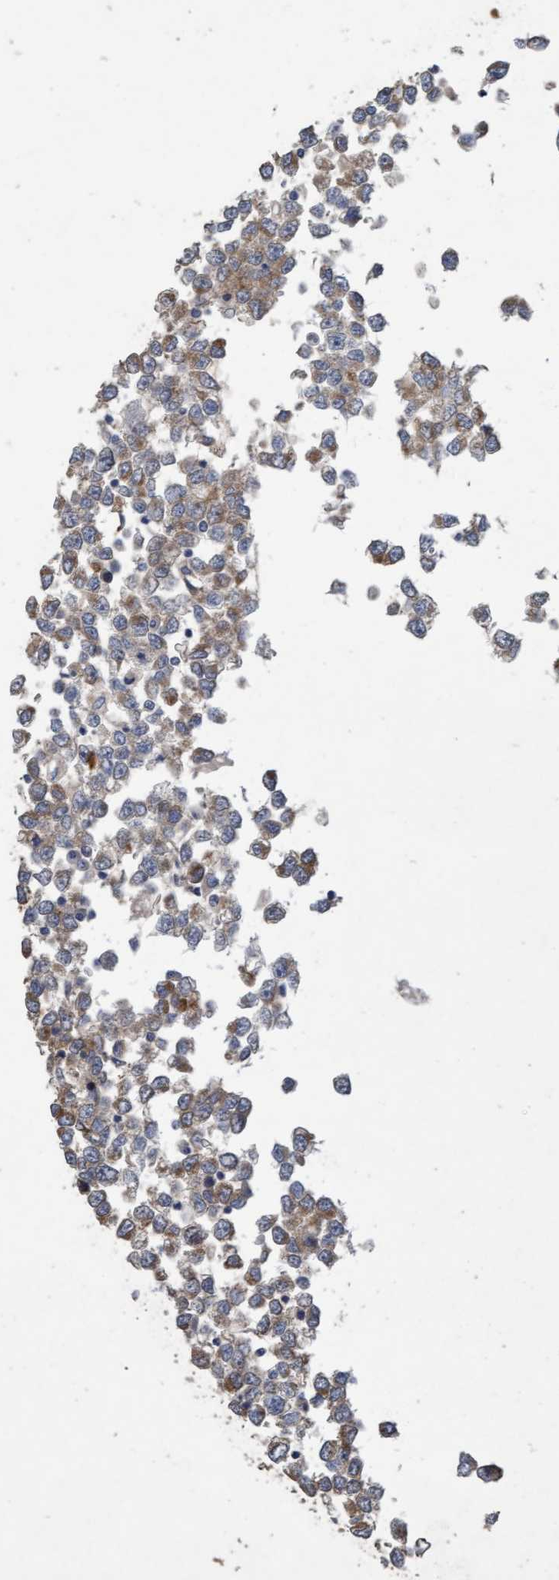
{"staining": {"intensity": "weak", "quantity": "25%-75%", "location": "cytoplasmic/membranous"}, "tissue": "testis cancer", "cell_type": "Tumor cells", "image_type": "cancer", "snomed": [{"axis": "morphology", "description": "Seminoma, NOS"}, {"axis": "topography", "description": "Testis"}], "caption": "Testis cancer tissue demonstrates weak cytoplasmic/membranous expression in approximately 25%-75% of tumor cells, visualized by immunohistochemistry. The staining was performed using DAB (3,3'-diaminobenzidine) to visualize the protein expression in brown, while the nuclei were stained in blue with hematoxylin (Magnification: 20x).", "gene": "DDHD2", "patient": {"sex": "male", "age": 65}}